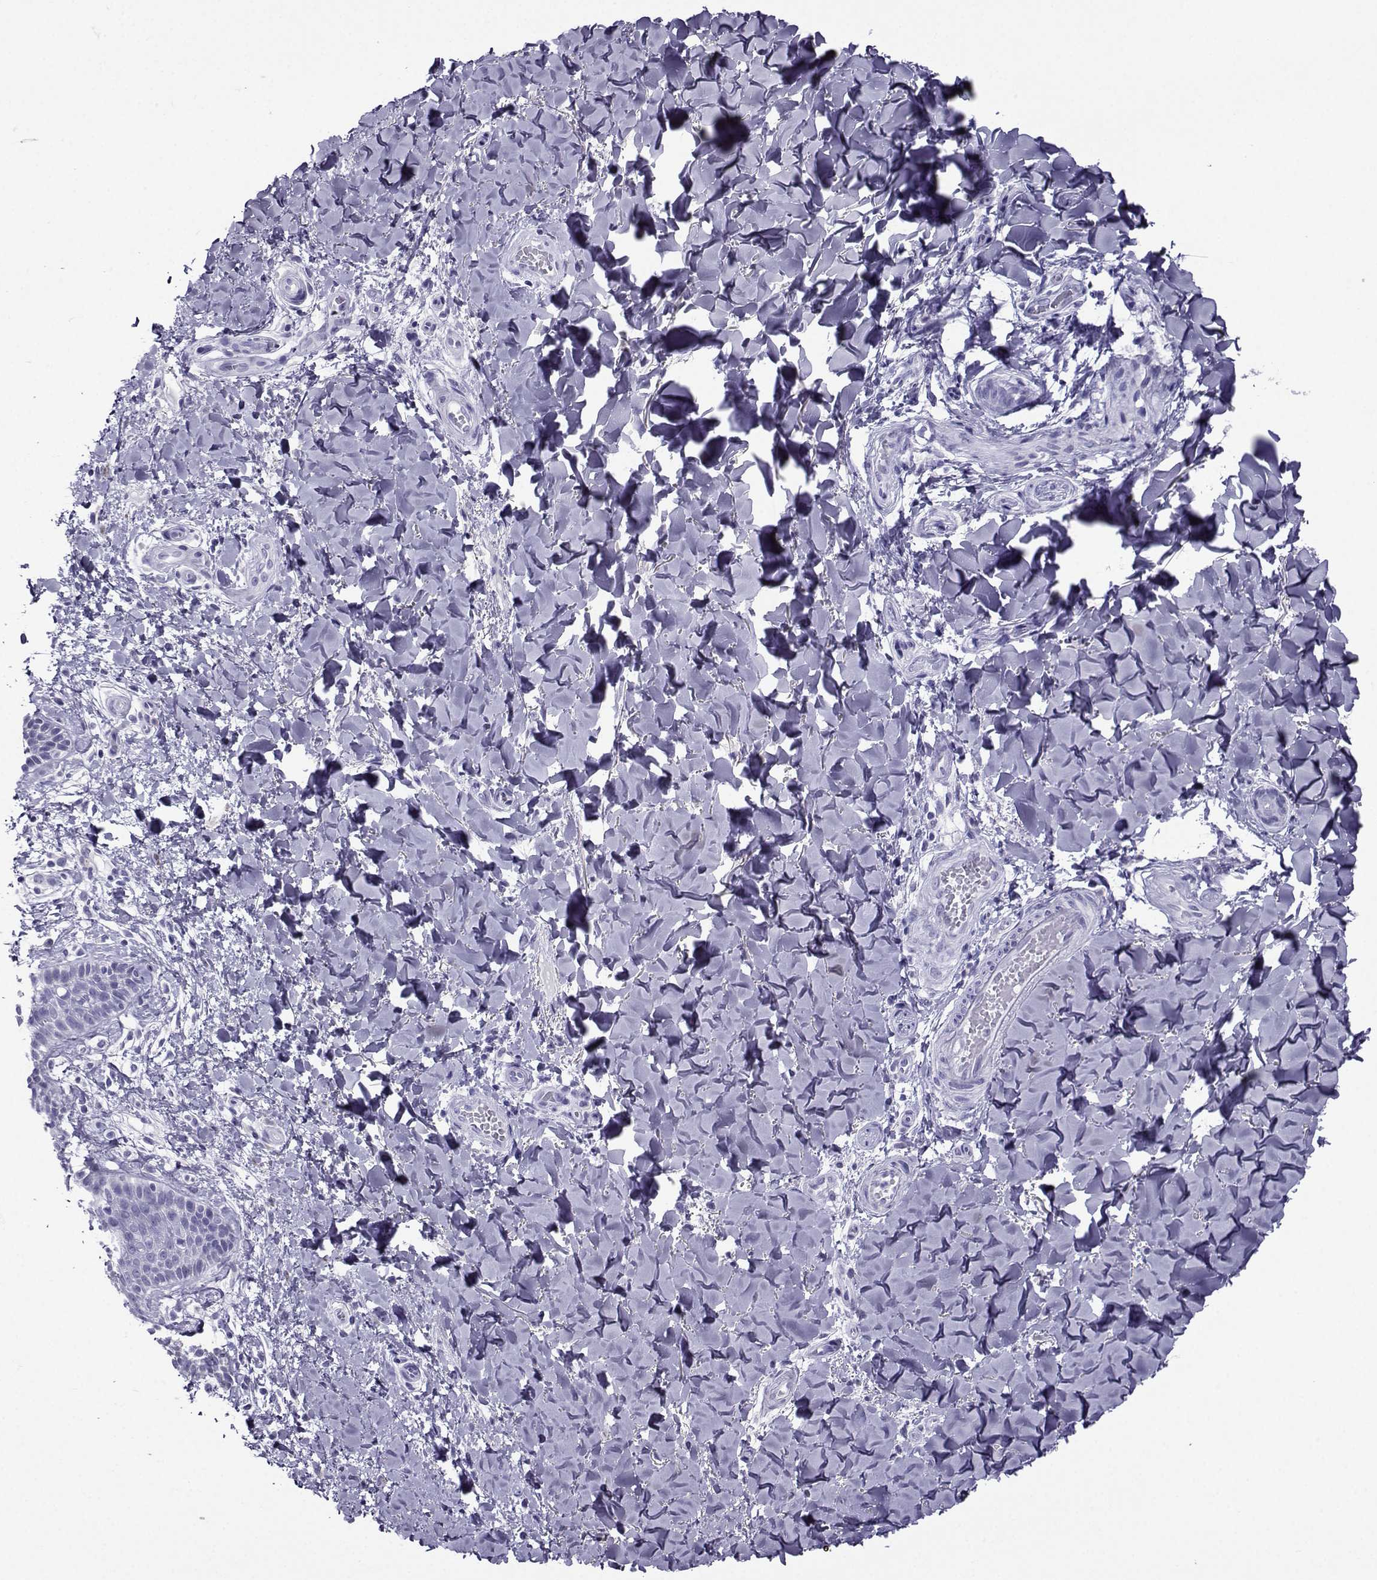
{"staining": {"intensity": "negative", "quantity": "none", "location": "none"}, "tissue": "skin", "cell_type": "Epidermal cells", "image_type": "normal", "snomed": [{"axis": "morphology", "description": "Normal tissue, NOS"}, {"axis": "topography", "description": "Anal"}], "caption": "DAB immunohistochemical staining of normal skin shows no significant positivity in epidermal cells. Brightfield microscopy of immunohistochemistry stained with DAB (3,3'-diaminobenzidine) (brown) and hematoxylin (blue), captured at high magnification.", "gene": "CRYBB1", "patient": {"sex": "male", "age": 36}}